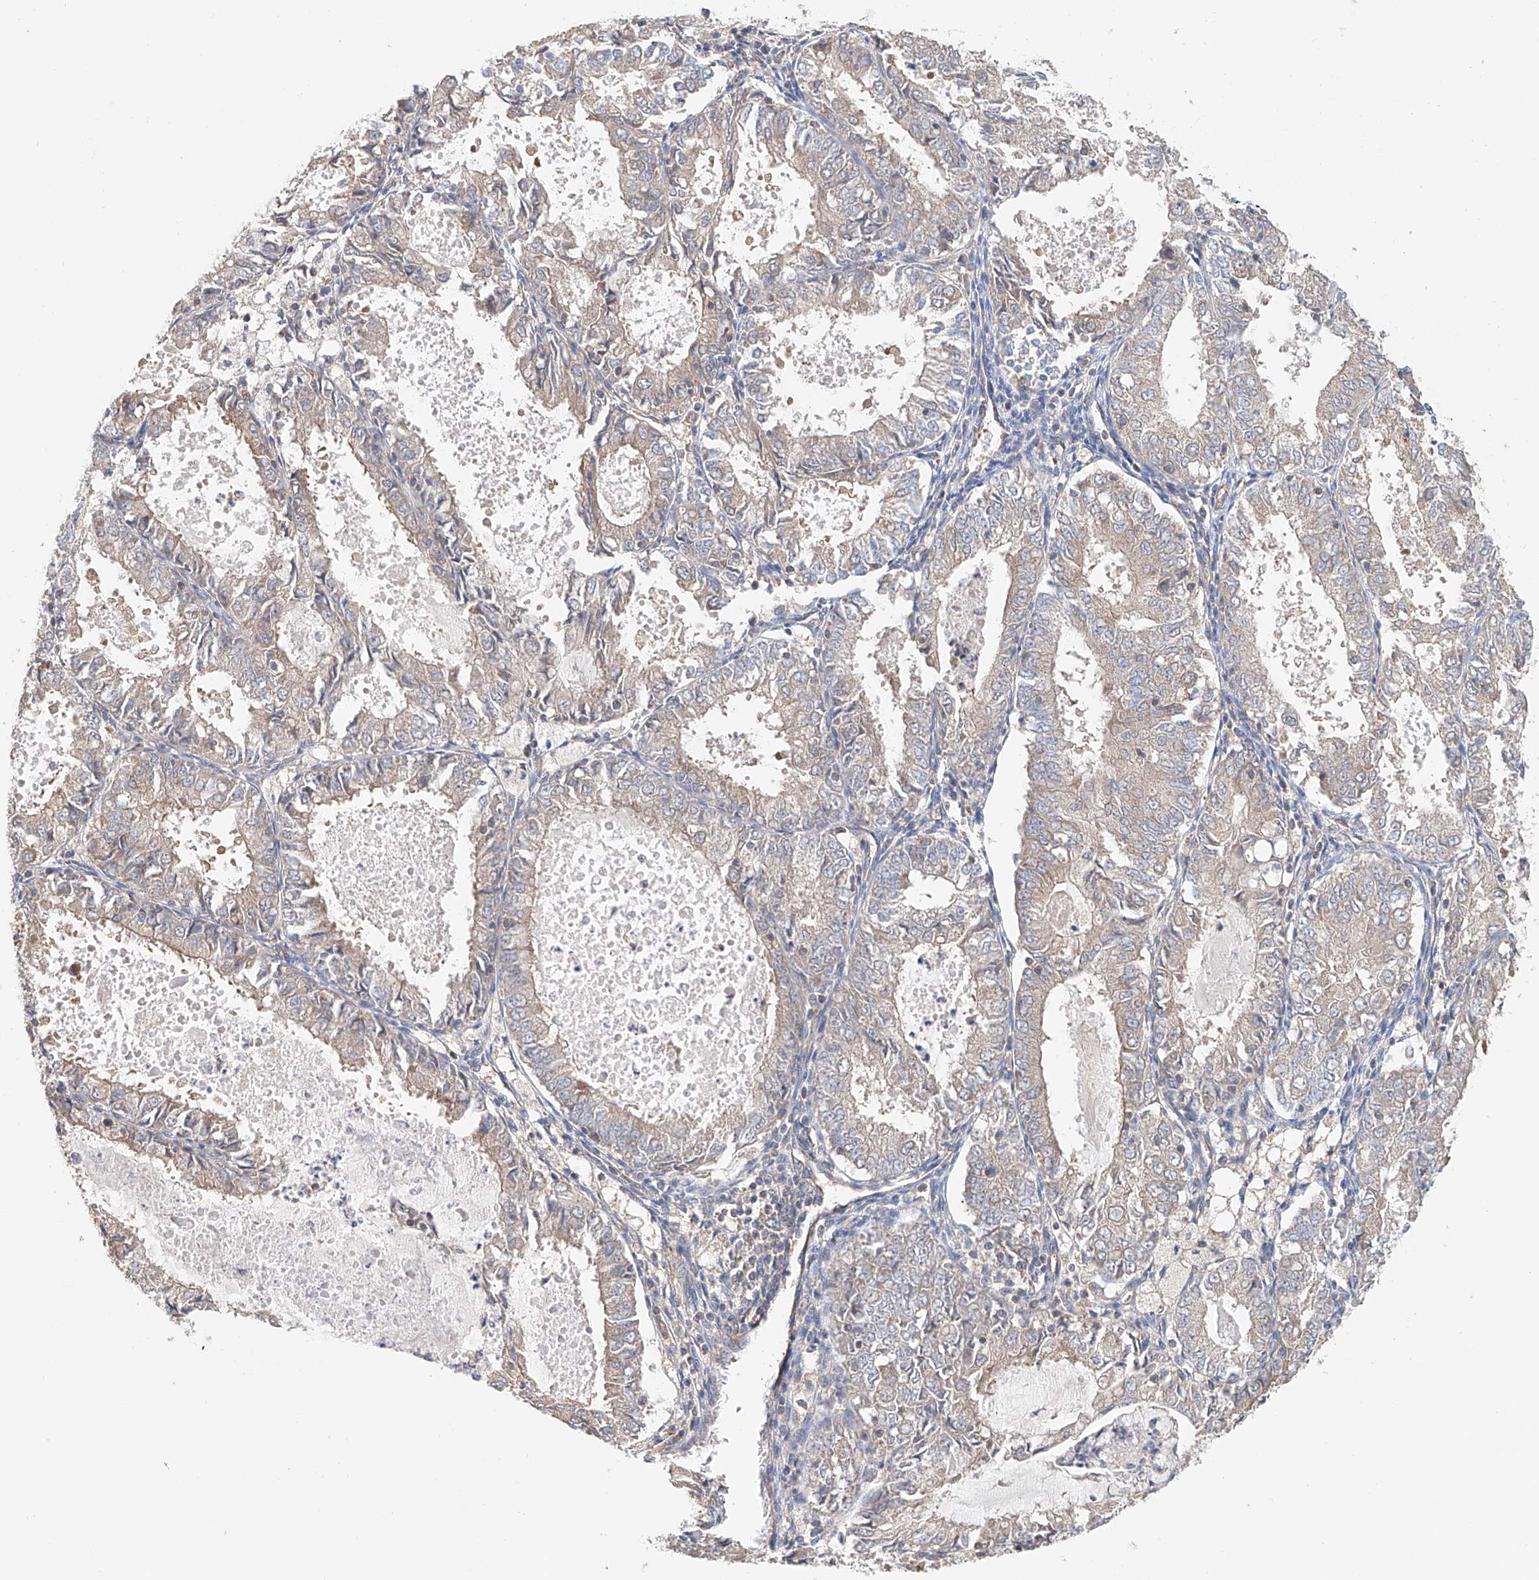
{"staining": {"intensity": "weak", "quantity": "25%-75%", "location": "cytoplasmic/membranous"}, "tissue": "endometrial cancer", "cell_type": "Tumor cells", "image_type": "cancer", "snomed": [{"axis": "morphology", "description": "Adenocarcinoma, NOS"}, {"axis": "topography", "description": "Endometrium"}], "caption": "Immunohistochemical staining of endometrial adenocarcinoma shows weak cytoplasmic/membranous protein staining in approximately 25%-75% of tumor cells.", "gene": "FRYL", "patient": {"sex": "female", "age": 57}}